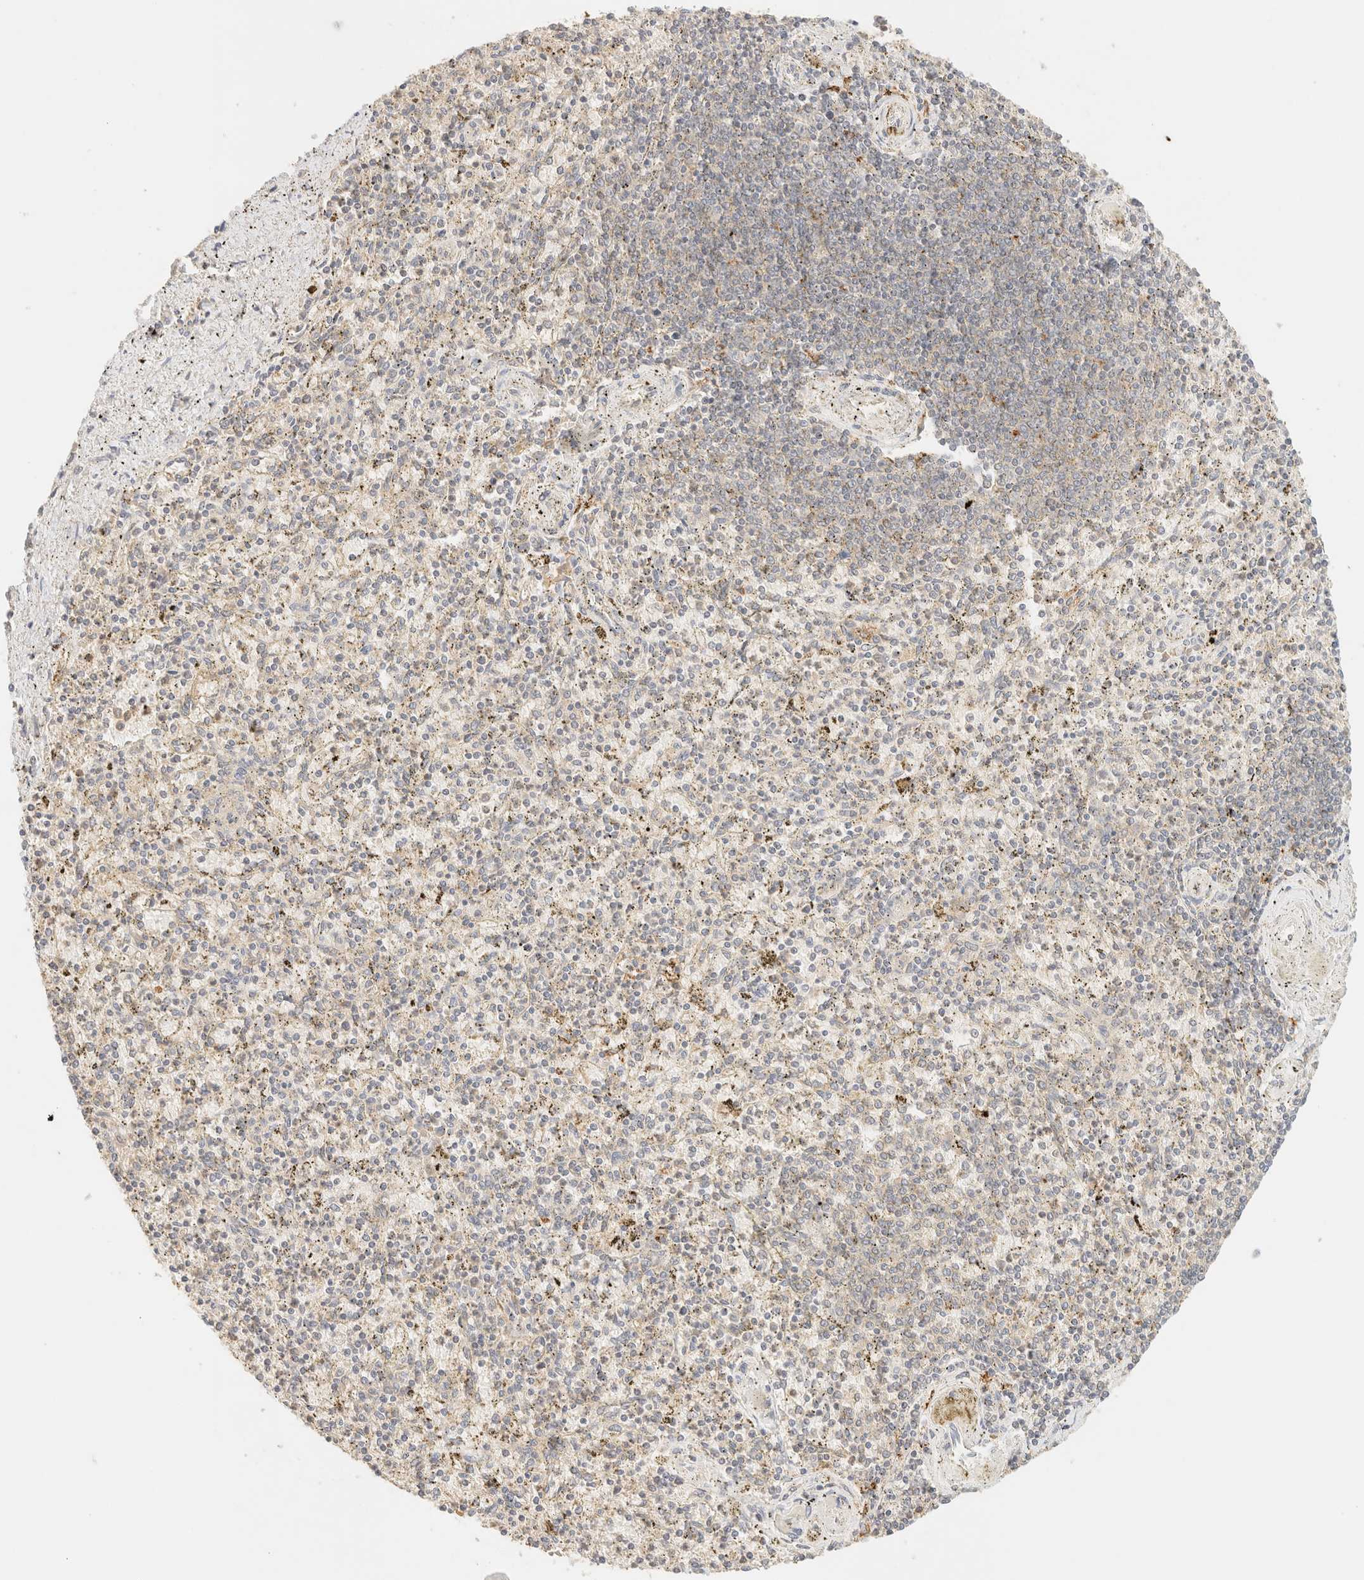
{"staining": {"intensity": "weak", "quantity": "<25%", "location": "cytoplasmic/membranous"}, "tissue": "spleen", "cell_type": "Cells in red pulp", "image_type": "normal", "snomed": [{"axis": "morphology", "description": "Normal tissue, NOS"}, {"axis": "topography", "description": "Spleen"}], "caption": "A micrograph of spleen stained for a protein reveals no brown staining in cells in red pulp. (Brightfield microscopy of DAB (3,3'-diaminobenzidine) immunohistochemistry (IHC) at high magnification).", "gene": "TIMD4", "patient": {"sex": "male", "age": 72}}